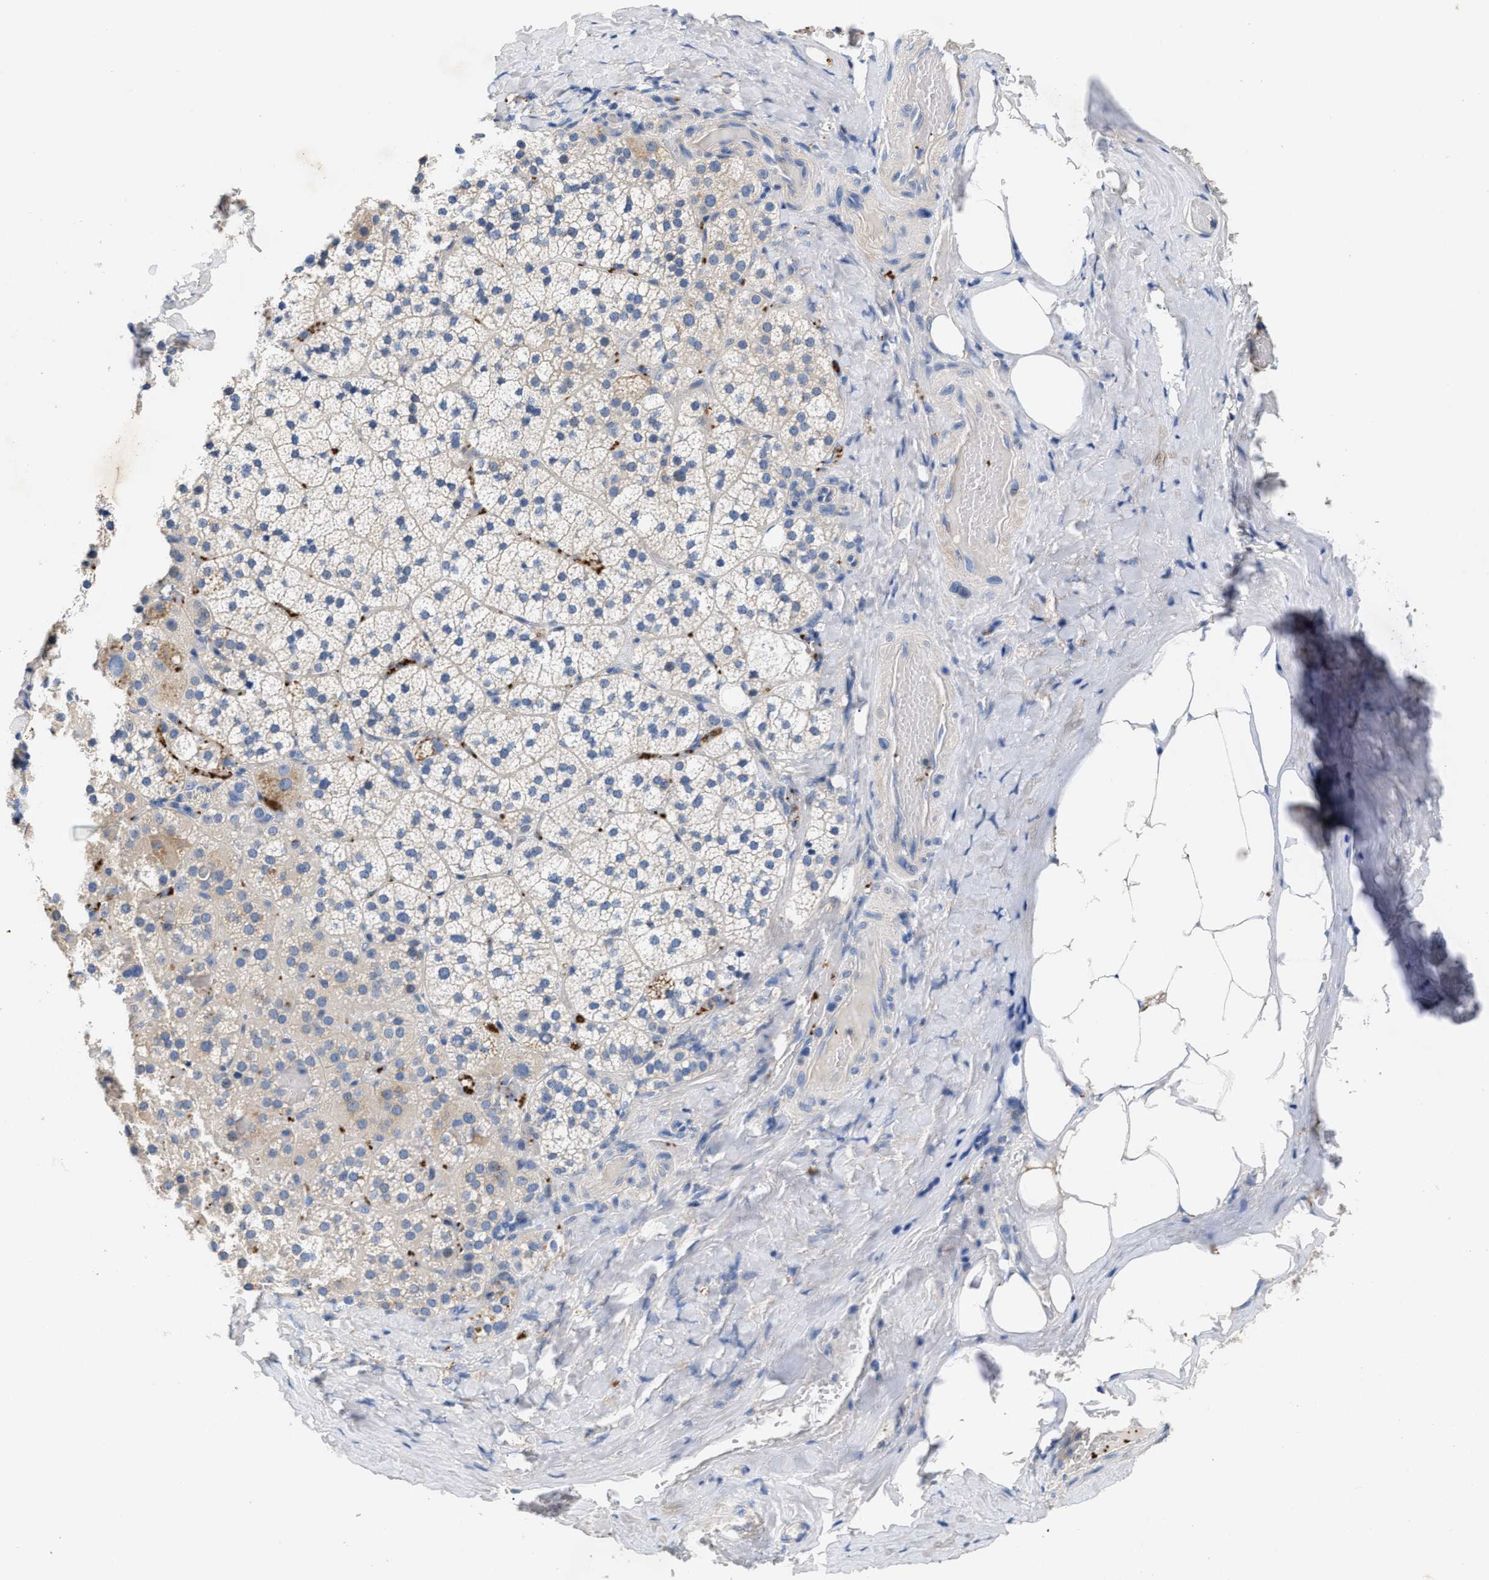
{"staining": {"intensity": "moderate", "quantity": "<25%", "location": "cytoplasmic/membranous"}, "tissue": "adrenal gland", "cell_type": "Glandular cells", "image_type": "normal", "snomed": [{"axis": "morphology", "description": "Normal tissue, NOS"}, {"axis": "topography", "description": "Adrenal gland"}], "caption": "An image of human adrenal gland stained for a protein demonstrates moderate cytoplasmic/membranous brown staining in glandular cells.", "gene": "CCDC171", "patient": {"sex": "female", "age": 59}}